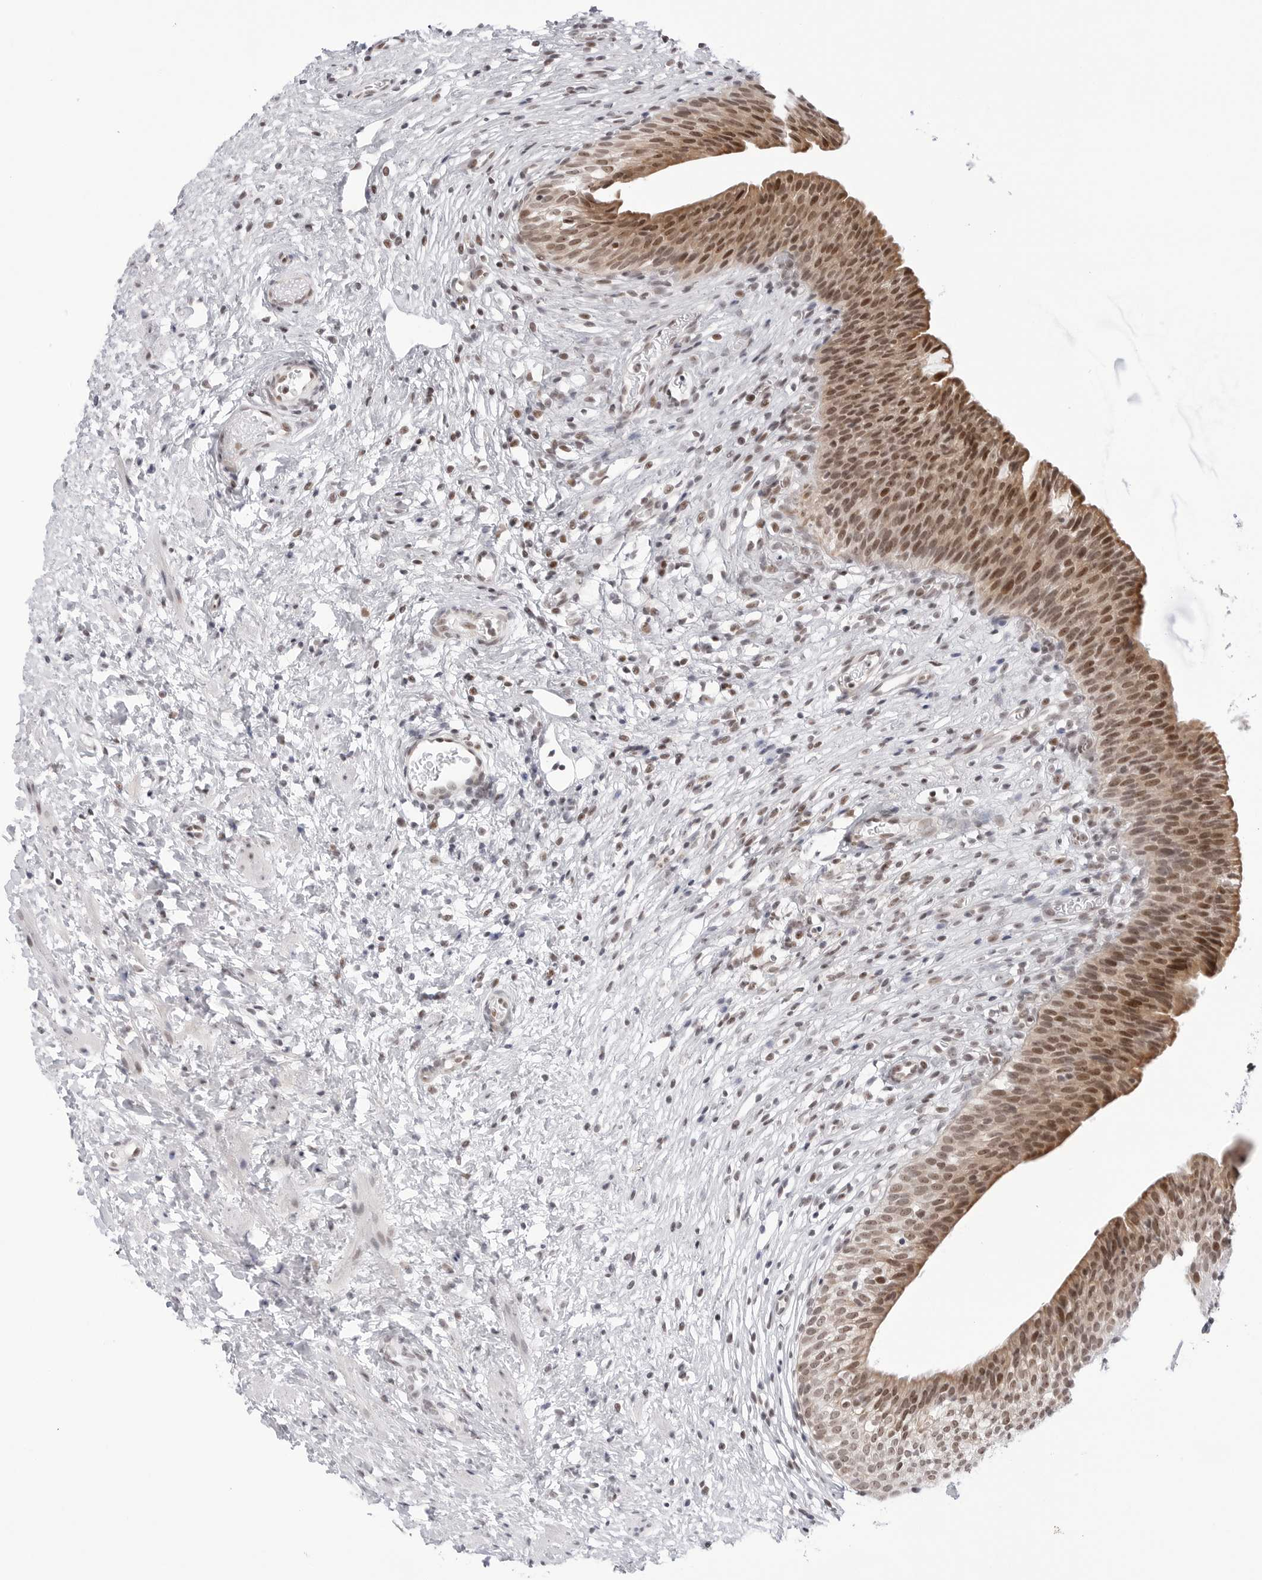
{"staining": {"intensity": "moderate", "quantity": ">75%", "location": "cytoplasmic/membranous,nuclear"}, "tissue": "urinary bladder", "cell_type": "Urothelial cells", "image_type": "normal", "snomed": [{"axis": "morphology", "description": "Normal tissue, NOS"}, {"axis": "topography", "description": "Urinary bladder"}], "caption": "Immunohistochemistry (IHC) photomicrograph of unremarkable urinary bladder: human urinary bladder stained using immunohistochemistry displays medium levels of moderate protein expression localized specifically in the cytoplasmic/membranous,nuclear of urothelial cells, appearing as a cytoplasmic/membranous,nuclear brown color.", "gene": "C1orf162", "patient": {"sex": "male", "age": 1}}